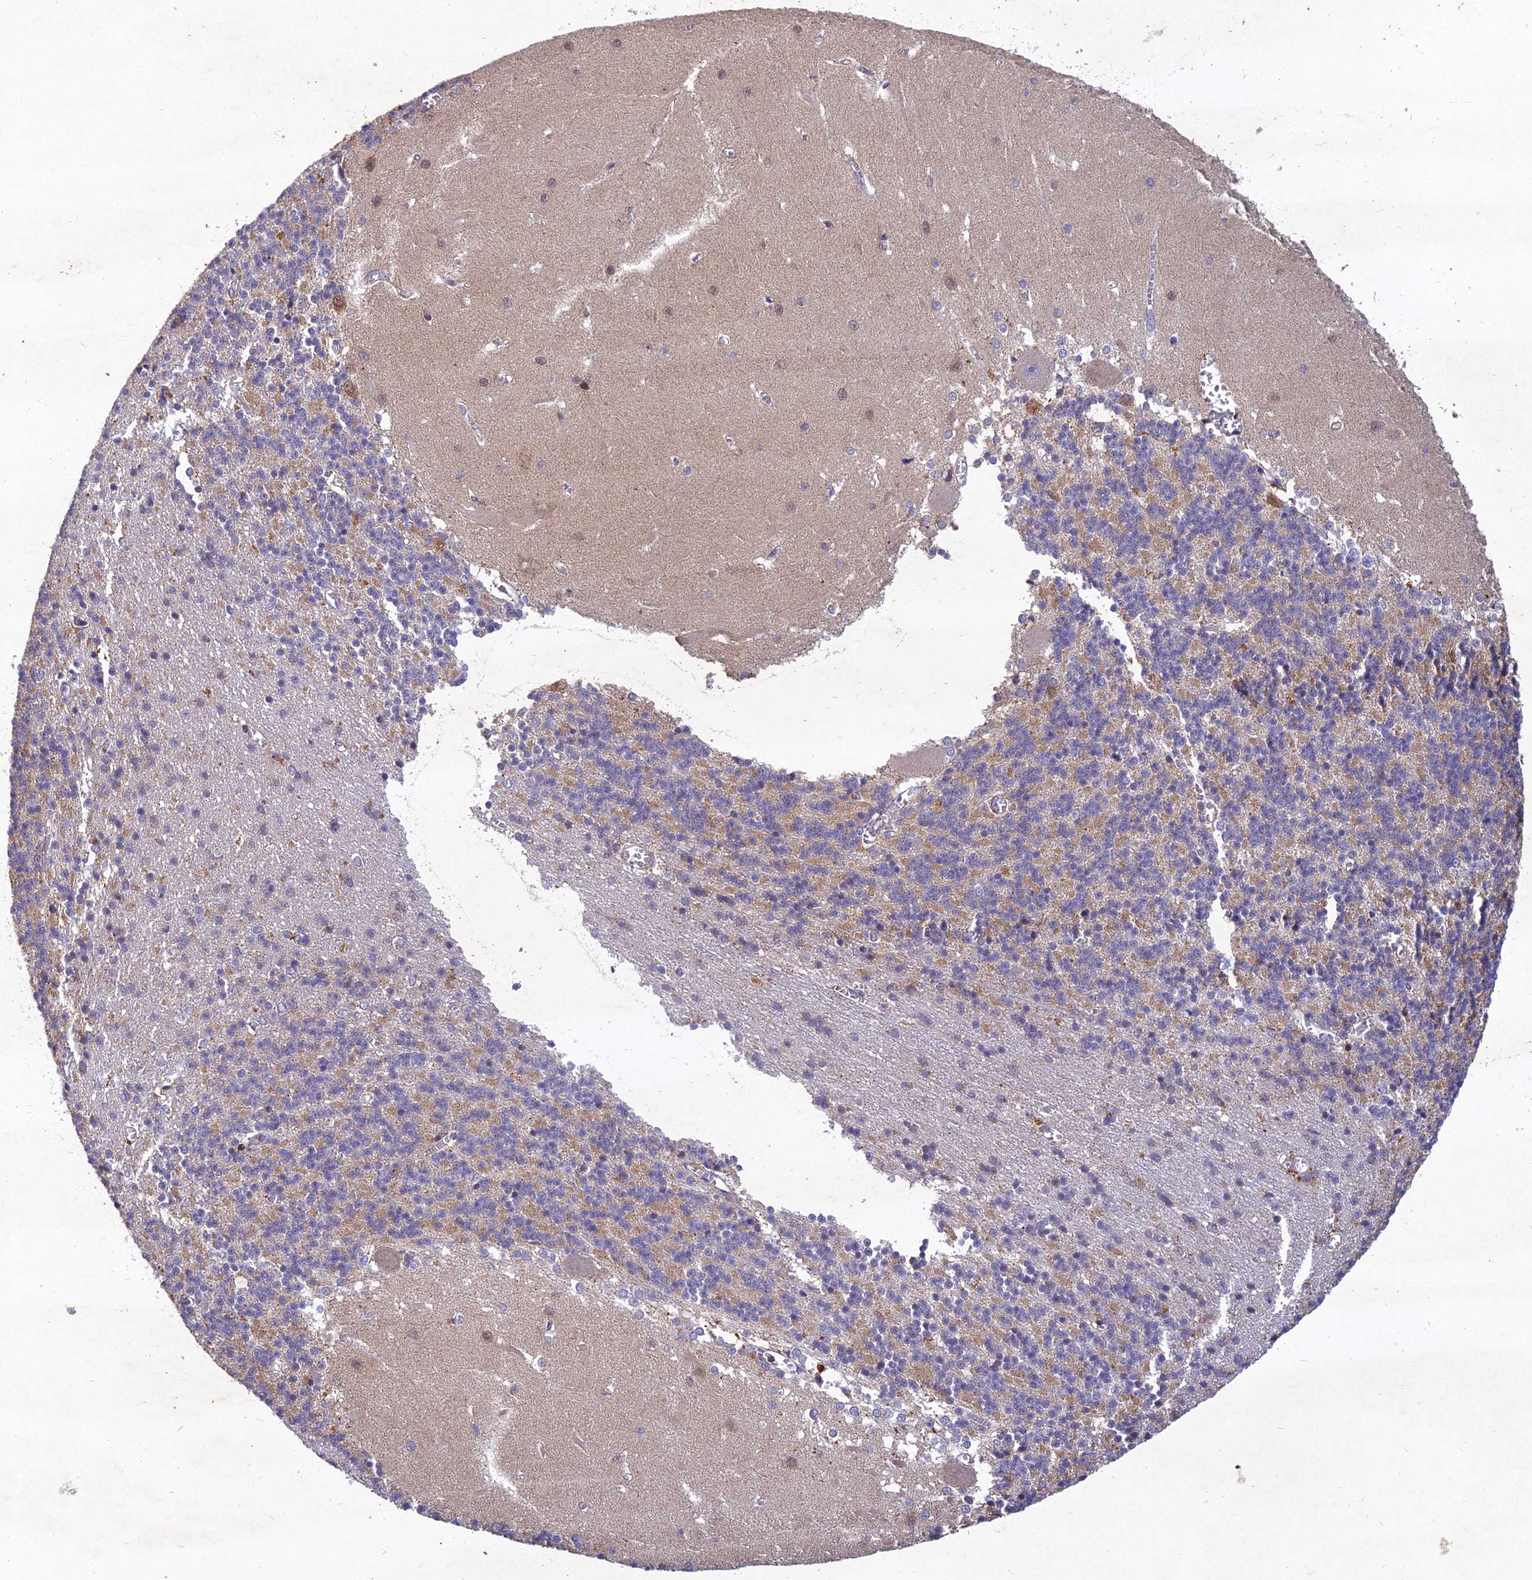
{"staining": {"intensity": "weak", "quantity": "25%-75%", "location": "cytoplasmic/membranous"}, "tissue": "cerebellum", "cell_type": "Cells in granular layer", "image_type": "normal", "snomed": [{"axis": "morphology", "description": "Normal tissue, NOS"}, {"axis": "topography", "description": "Cerebellum"}], "caption": "This is a micrograph of IHC staining of normal cerebellum, which shows weak expression in the cytoplasmic/membranous of cells in granular layer.", "gene": "RELCH", "patient": {"sex": "male", "age": 37}}